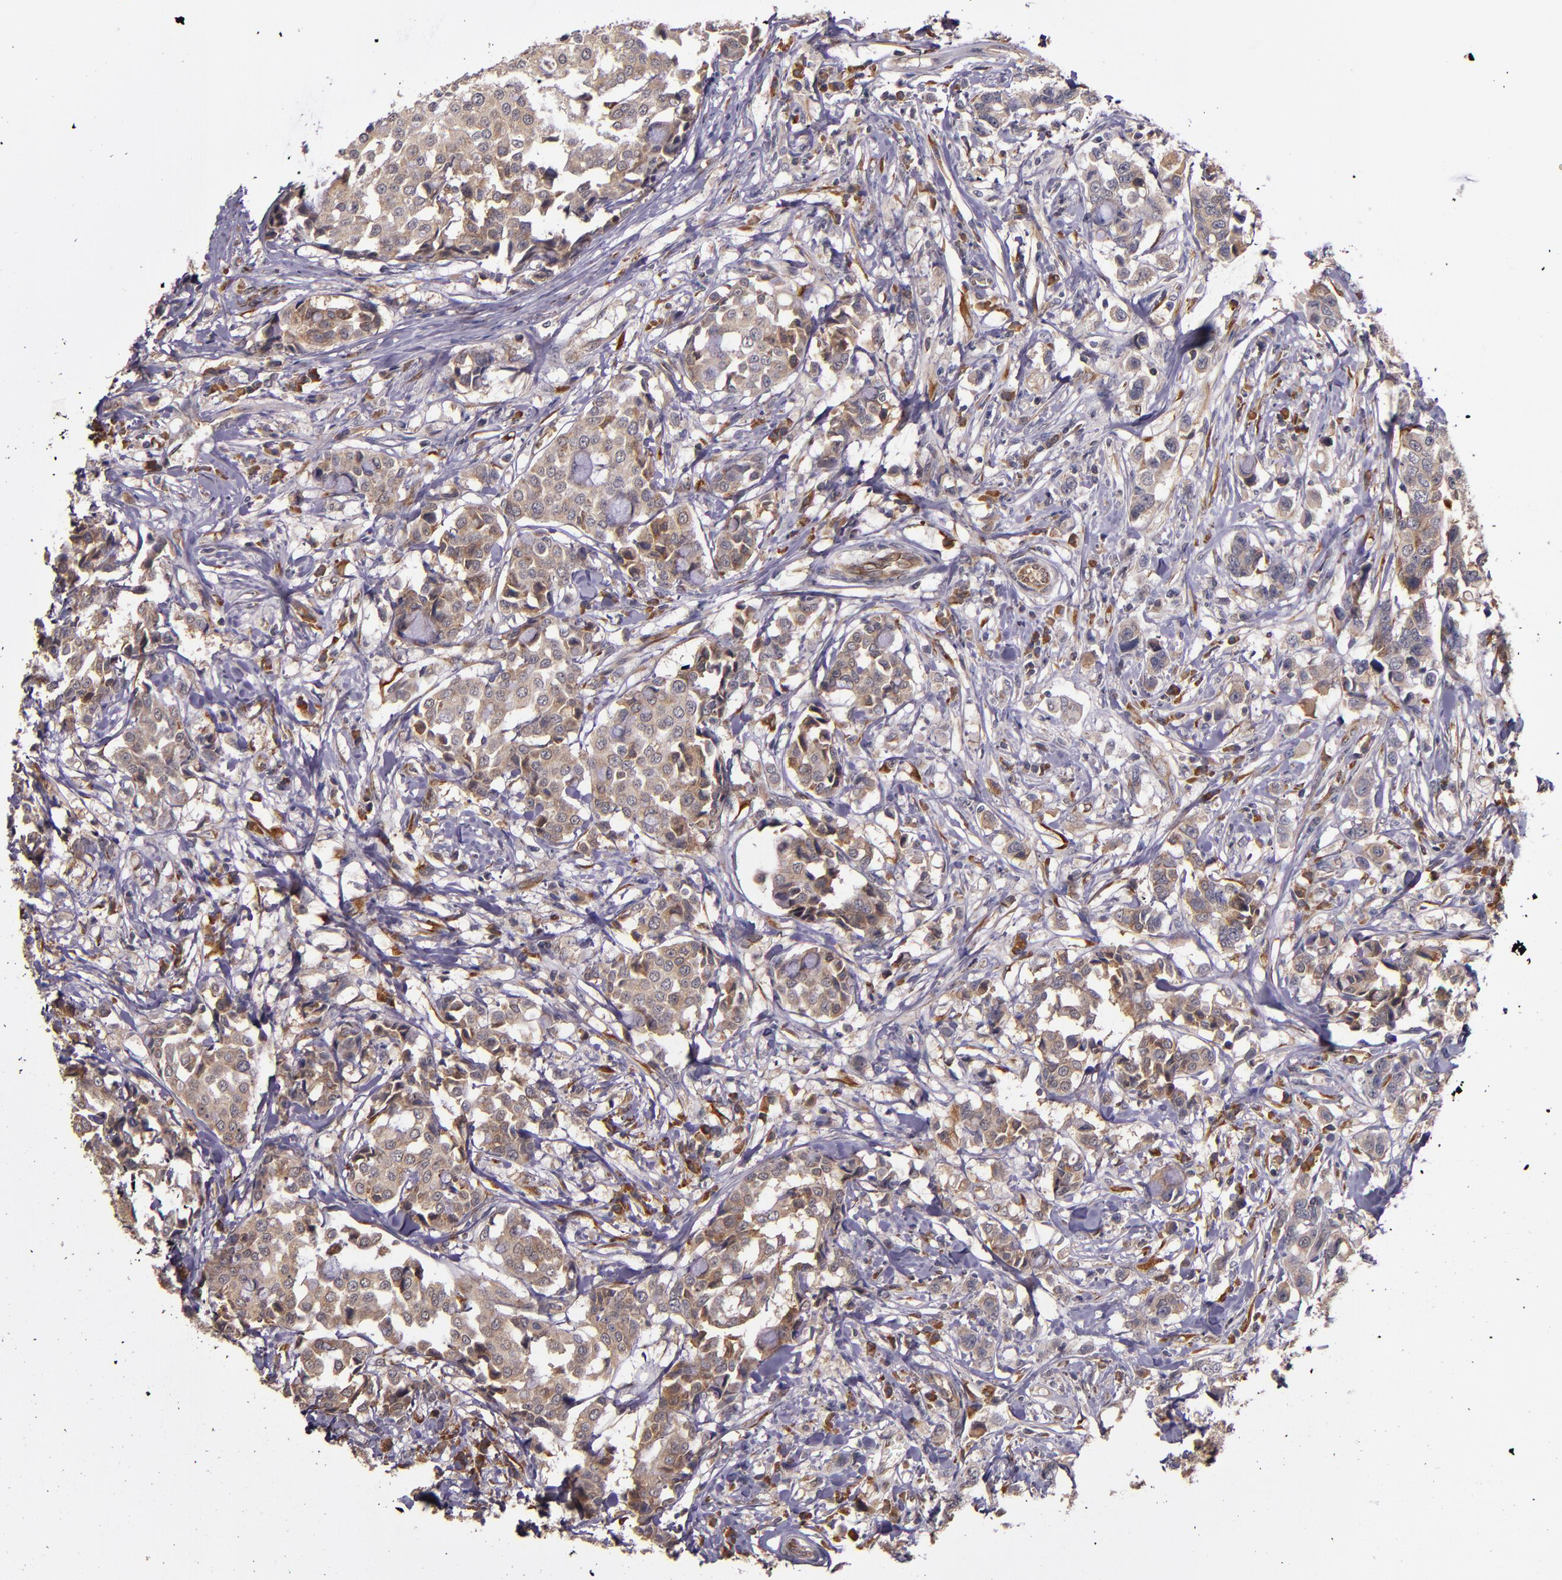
{"staining": {"intensity": "moderate", "quantity": ">75%", "location": "cytoplasmic/membranous"}, "tissue": "breast cancer", "cell_type": "Tumor cells", "image_type": "cancer", "snomed": [{"axis": "morphology", "description": "Duct carcinoma"}, {"axis": "topography", "description": "Breast"}], "caption": "High-power microscopy captured an IHC histopathology image of breast cancer, revealing moderate cytoplasmic/membranous staining in approximately >75% of tumor cells.", "gene": "PRAF2", "patient": {"sex": "female", "age": 27}}